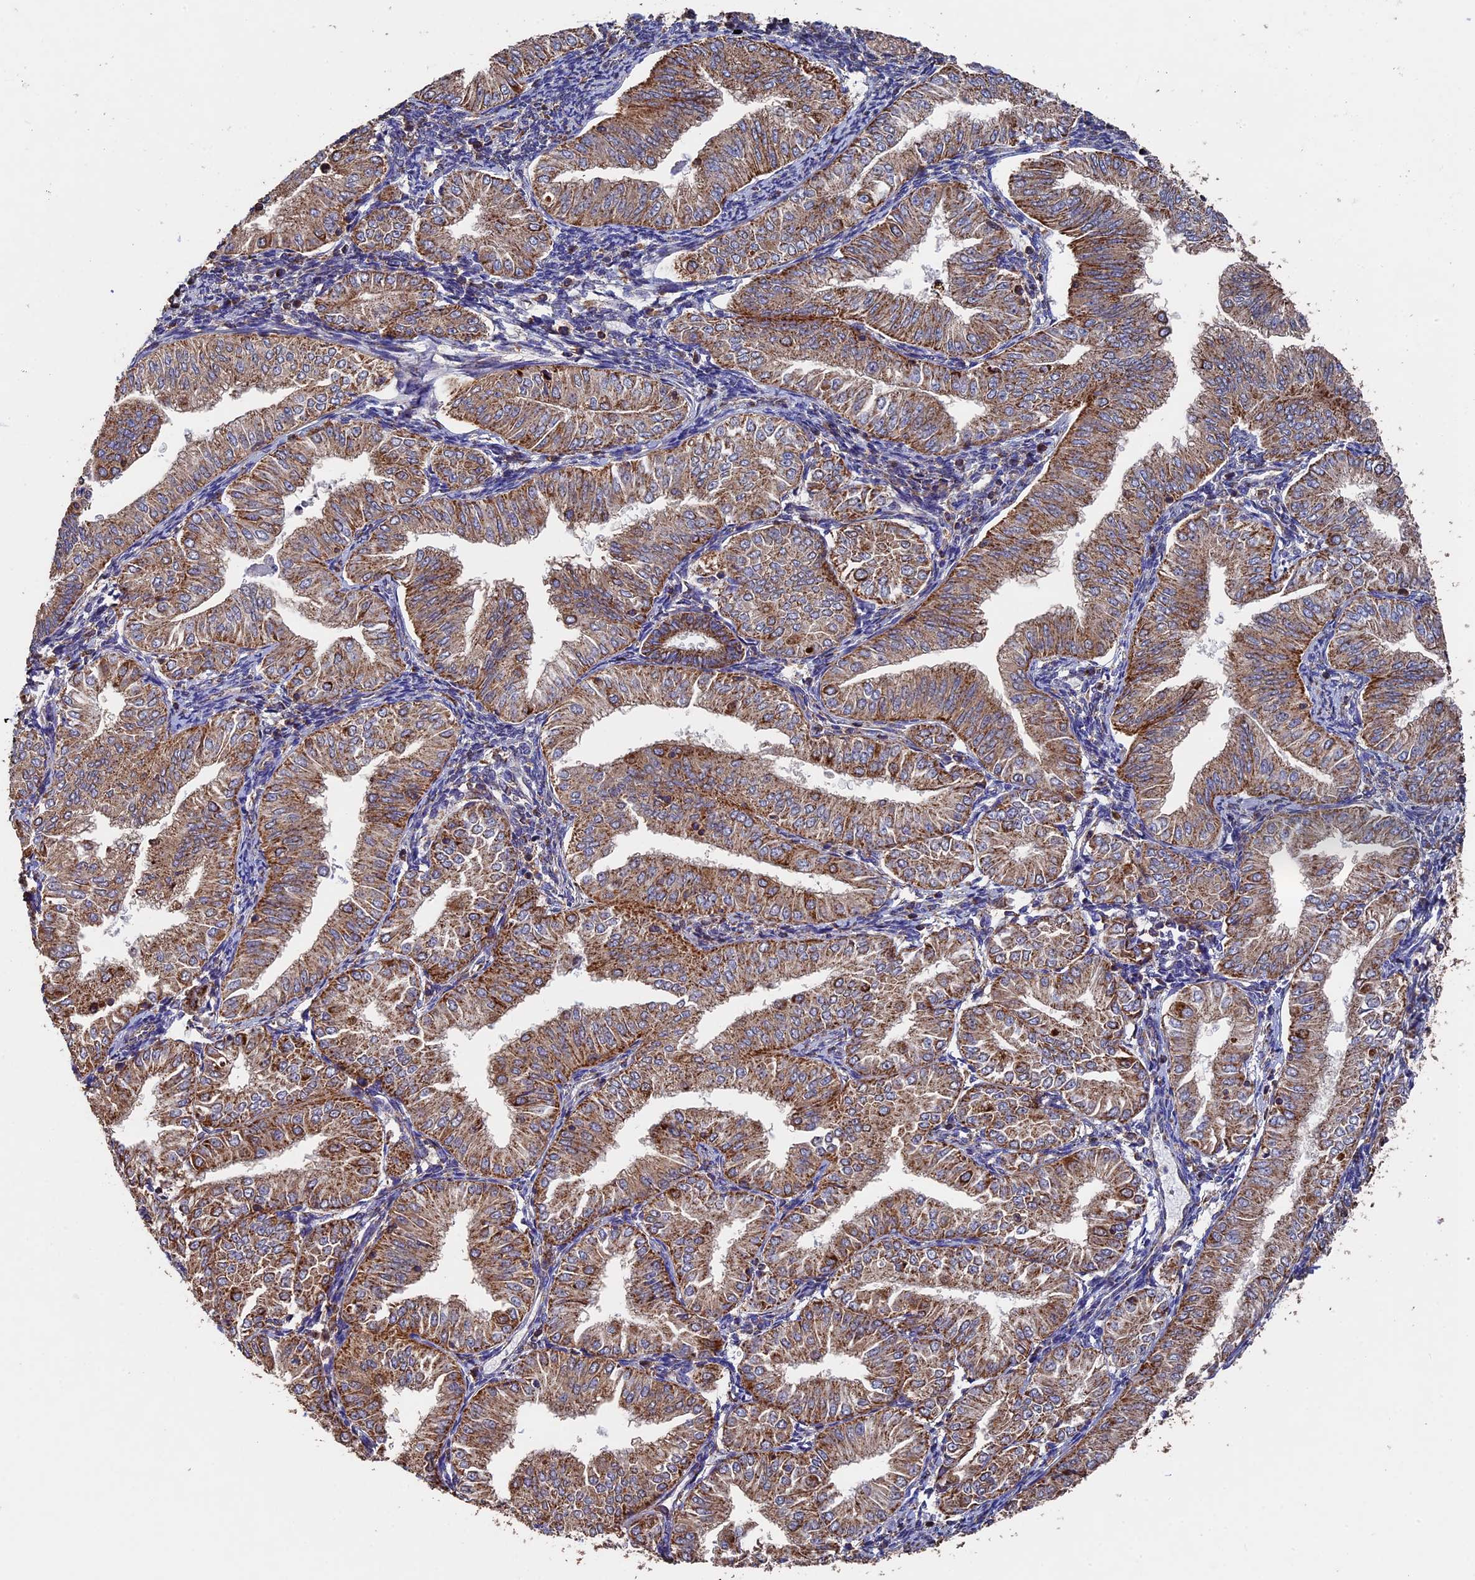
{"staining": {"intensity": "moderate", "quantity": ">75%", "location": "cytoplasmic/membranous"}, "tissue": "endometrial cancer", "cell_type": "Tumor cells", "image_type": "cancer", "snomed": [{"axis": "morphology", "description": "Normal tissue, NOS"}, {"axis": "morphology", "description": "Adenocarcinoma, NOS"}, {"axis": "topography", "description": "Endometrium"}], "caption": "Protein staining by immunohistochemistry (IHC) exhibits moderate cytoplasmic/membranous expression in approximately >75% of tumor cells in adenocarcinoma (endometrial).", "gene": "ADAT1", "patient": {"sex": "female", "age": 53}}